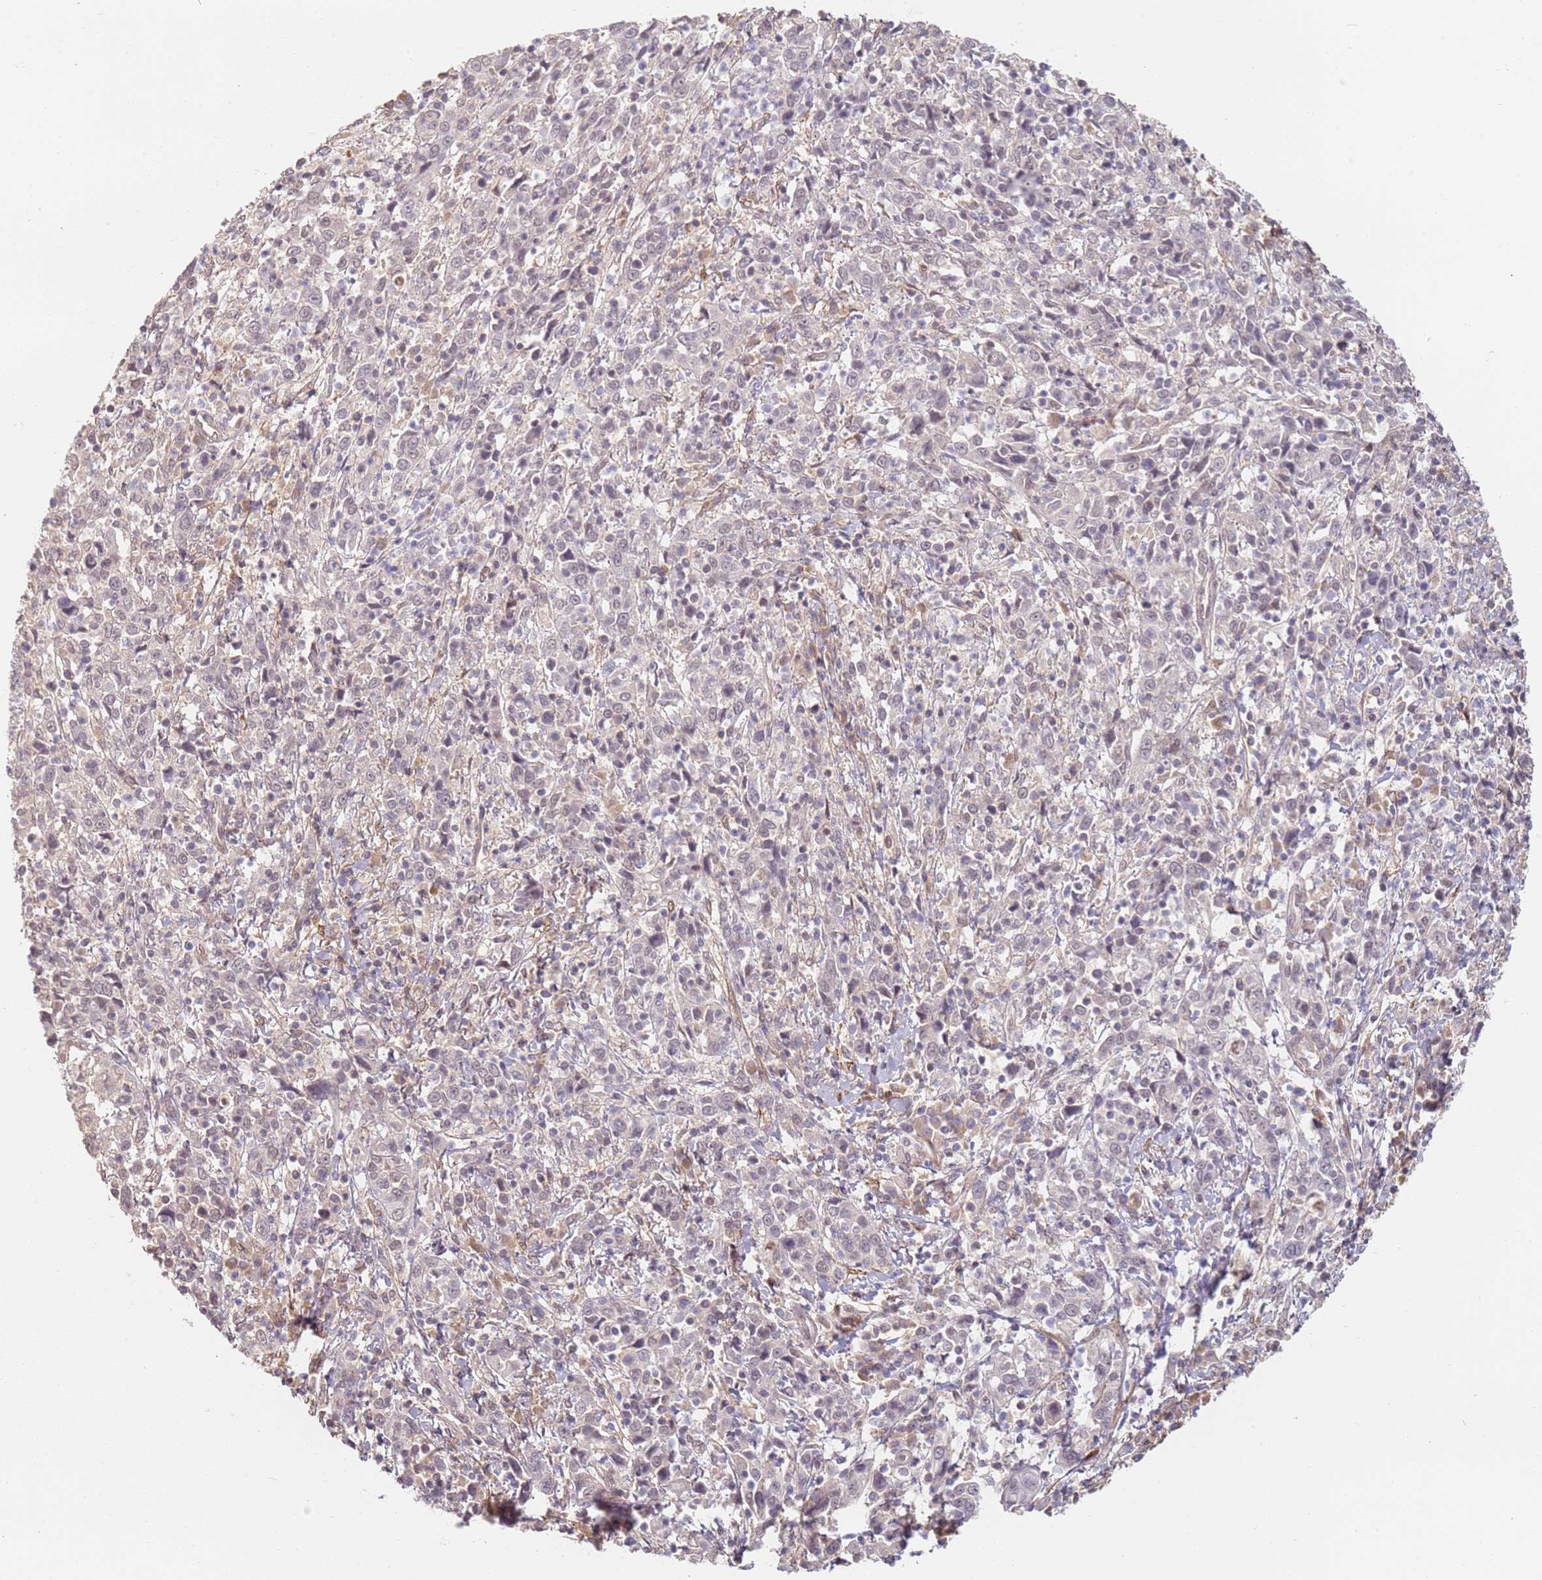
{"staining": {"intensity": "negative", "quantity": "none", "location": "none"}, "tissue": "cervical cancer", "cell_type": "Tumor cells", "image_type": "cancer", "snomed": [{"axis": "morphology", "description": "Squamous cell carcinoma, NOS"}, {"axis": "topography", "description": "Cervix"}], "caption": "Immunohistochemical staining of human cervical squamous cell carcinoma exhibits no significant positivity in tumor cells. Nuclei are stained in blue.", "gene": "WDR93", "patient": {"sex": "female", "age": 46}}